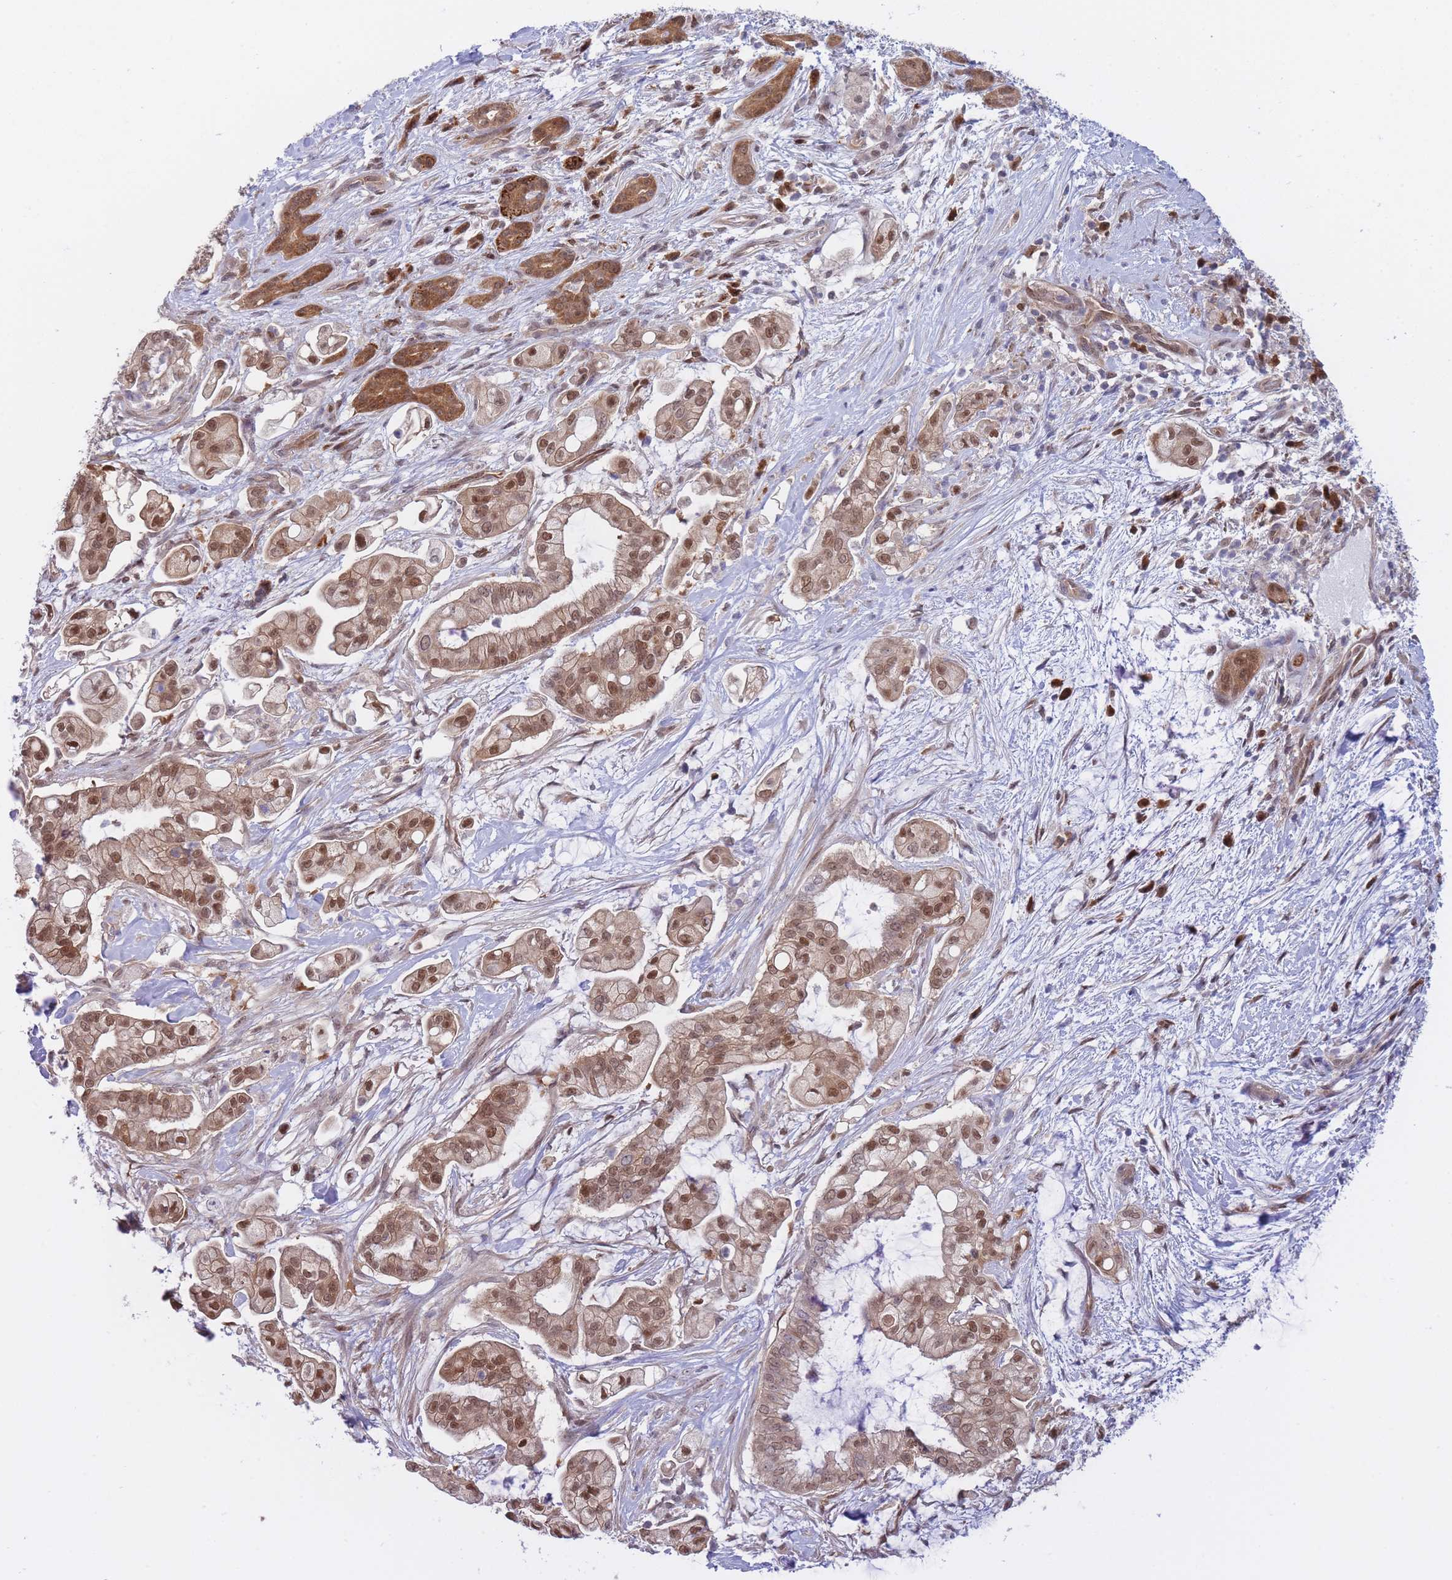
{"staining": {"intensity": "moderate", "quantity": ">75%", "location": "cytoplasmic/membranous,nuclear"}, "tissue": "pancreatic cancer", "cell_type": "Tumor cells", "image_type": "cancer", "snomed": [{"axis": "morphology", "description": "Adenocarcinoma, NOS"}, {"axis": "topography", "description": "Pancreas"}], "caption": "A micrograph of adenocarcinoma (pancreatic) stained for a protein demonstrates moderate cytoplasmic/membranous and nuclear brown staining in tumor cells. The protein of interest is shown in brown color, while the nuclei are stained blue.", "gene": "NSFL1C", "patient": {"sex": "female", "age": 69}}